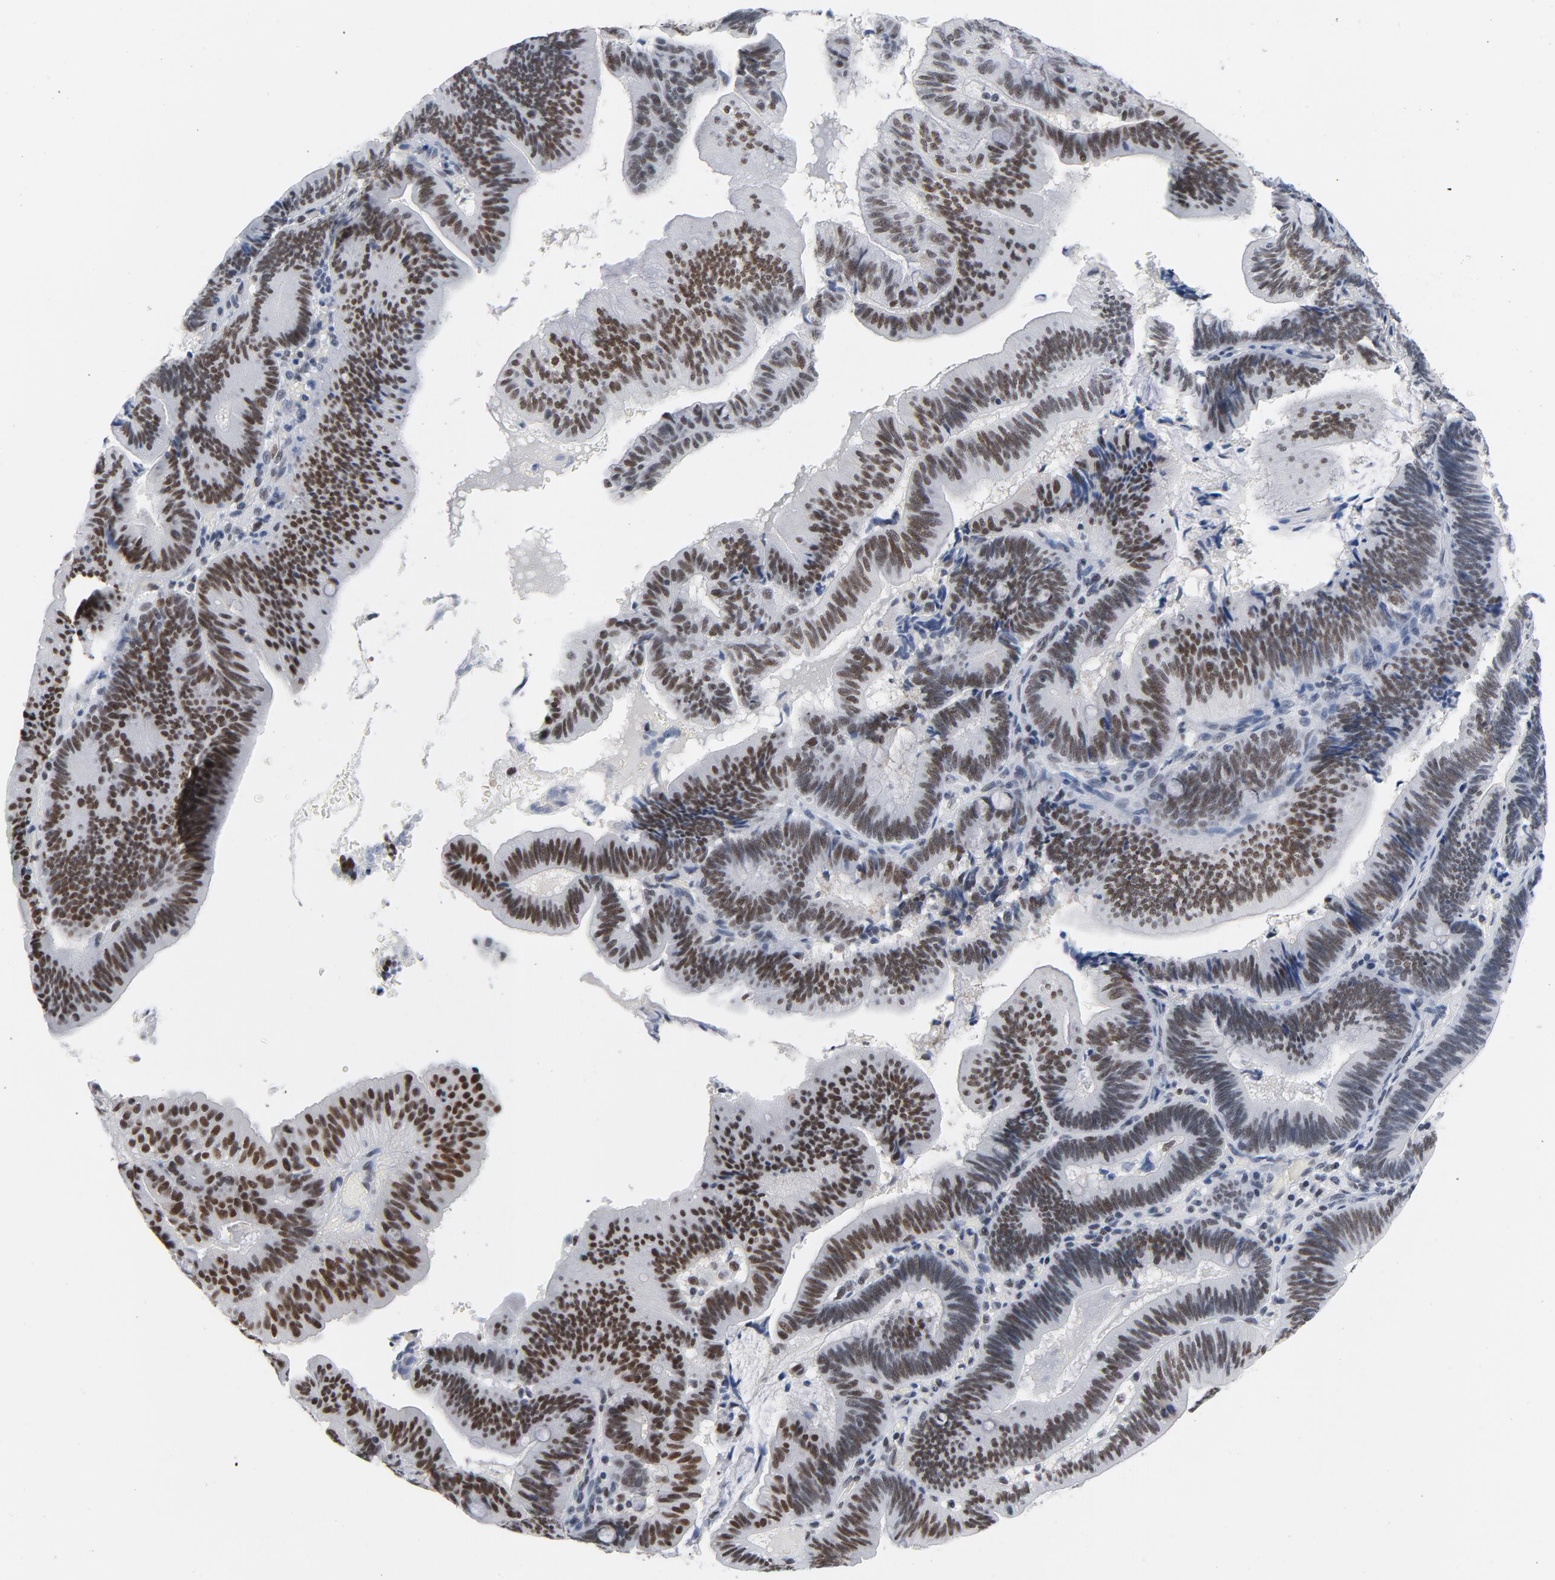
{"staining": {"intensity": "strong", "quantity": ">75%", "location": "nuclear"}, "tissue": "pancreatic cancer", "cell_type": "Tumor cells", "image_type": "cancer", "snomed": [{"axis": "morphology", "description": "Adenocarcinoma, NOS"}, {"axis": "topography", "description": "Pancreas"}], "caption": "Immunohistochemical staining of pancreatic adenocarcinoma shows high levels of strong nuclear staining in approximately >75% of tumor cells. (DAB (3,3'-diaminobenzidine) = brown stain, brightfield microscopy at high magnification).", "gene": "CSTF2", "patient": {"sex": "male", "age": 82}}